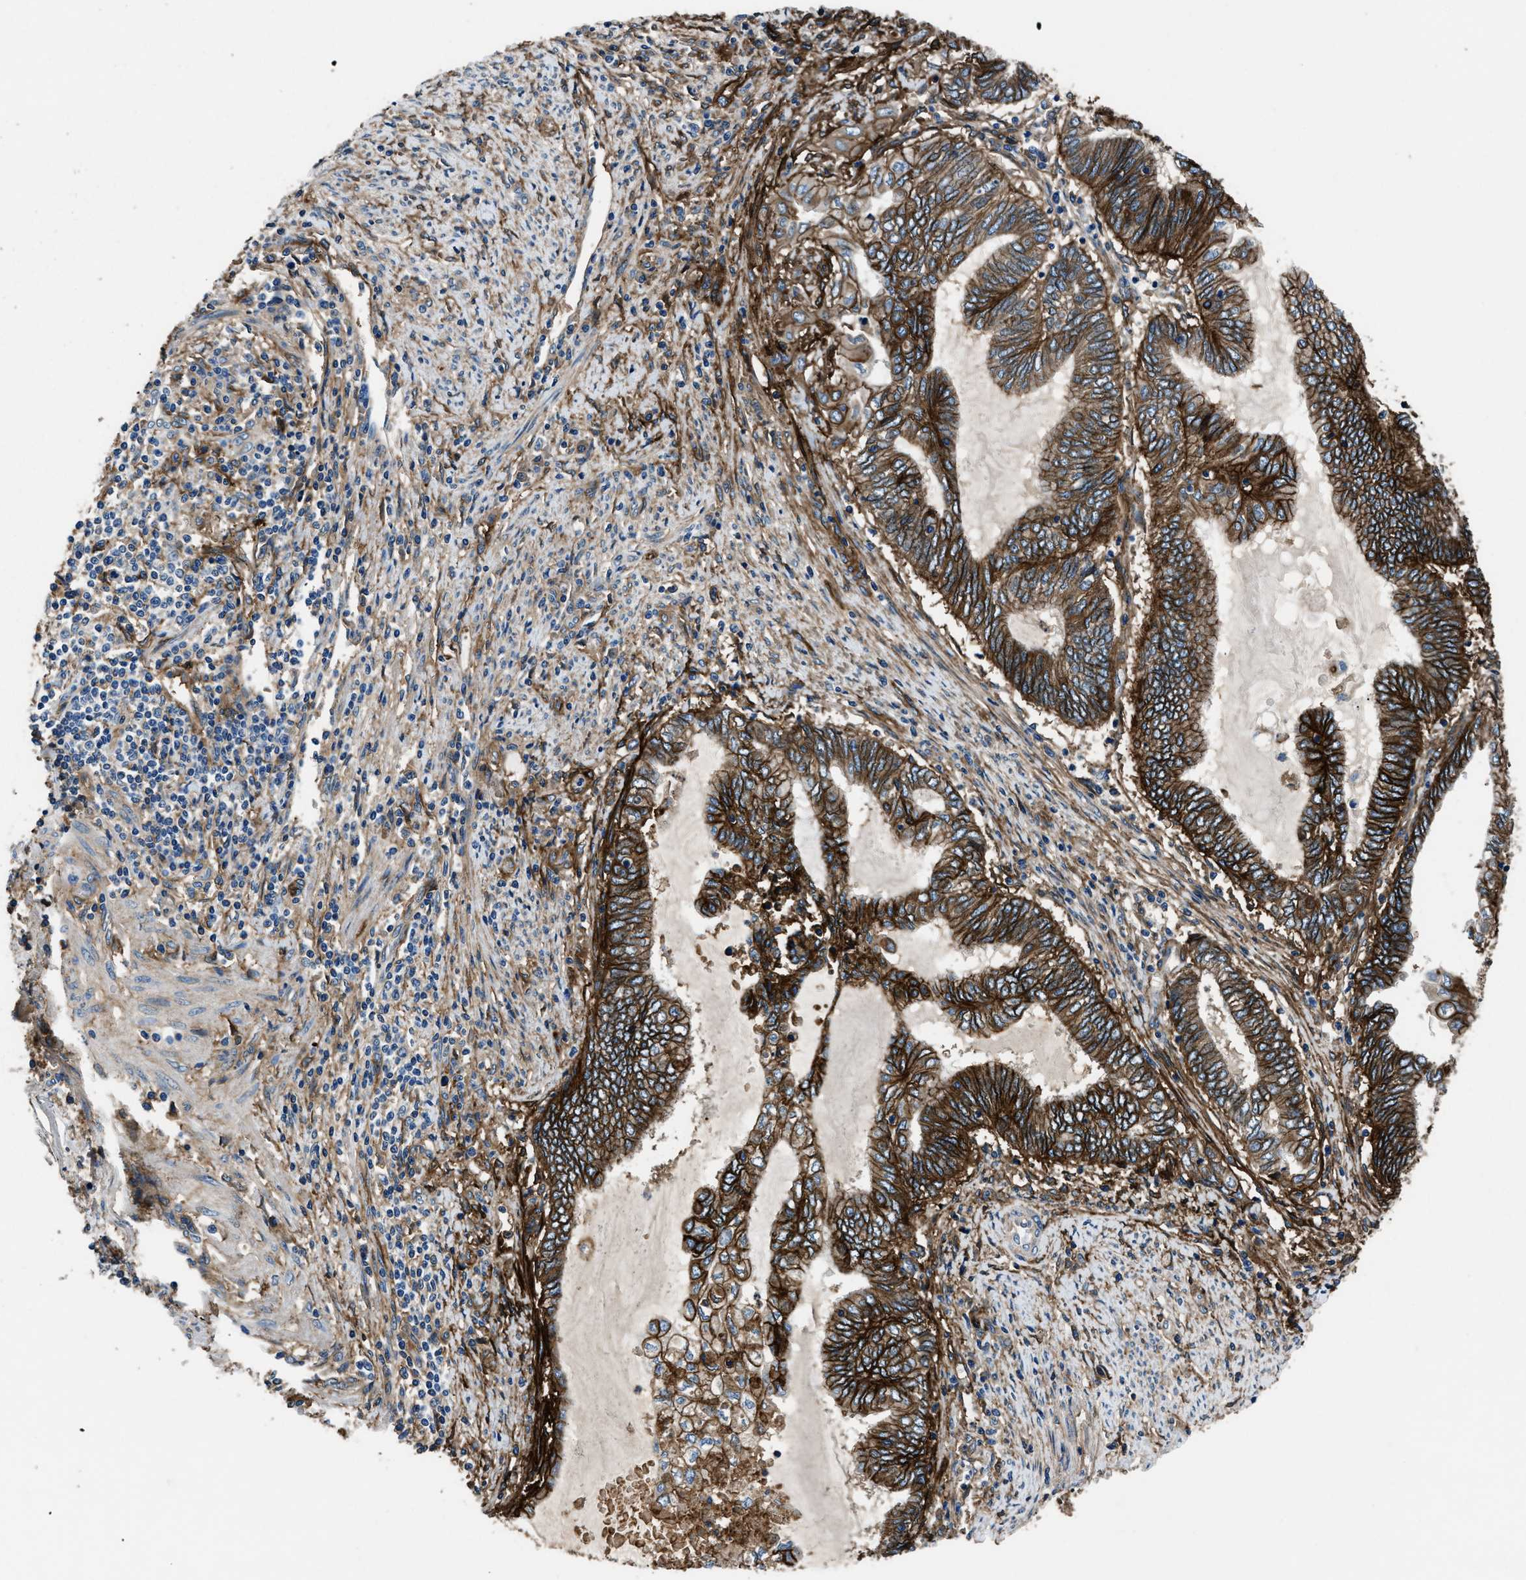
{"staining": {"intensity": "strong", "quantity": ">75%", "location": "cytoplasmic/membranous"}, "tissue": "endometrial cancer", "cell_type": "Tumor cells", "image_type": "cancer", "snomed": [{"axis": "morphology", "description": "Adenocarcinoma, NOS"}, {"axis": "topography", "description": "Uterus"}, {"axis": "topography", "description": "Endometrium"}], "caption": "Immunohistochemistry image of neoplastic tissue: endometrial cancer stained using immunohistochemistry (IHC) displays high levels of strong protein expression localized specifically in the cytoplasmic/membranous of tumor cells, appearing as a cytoplasmic/membranous brown color.", "gene": "CD276", "patient": {"sex": "female", "age": 70}}